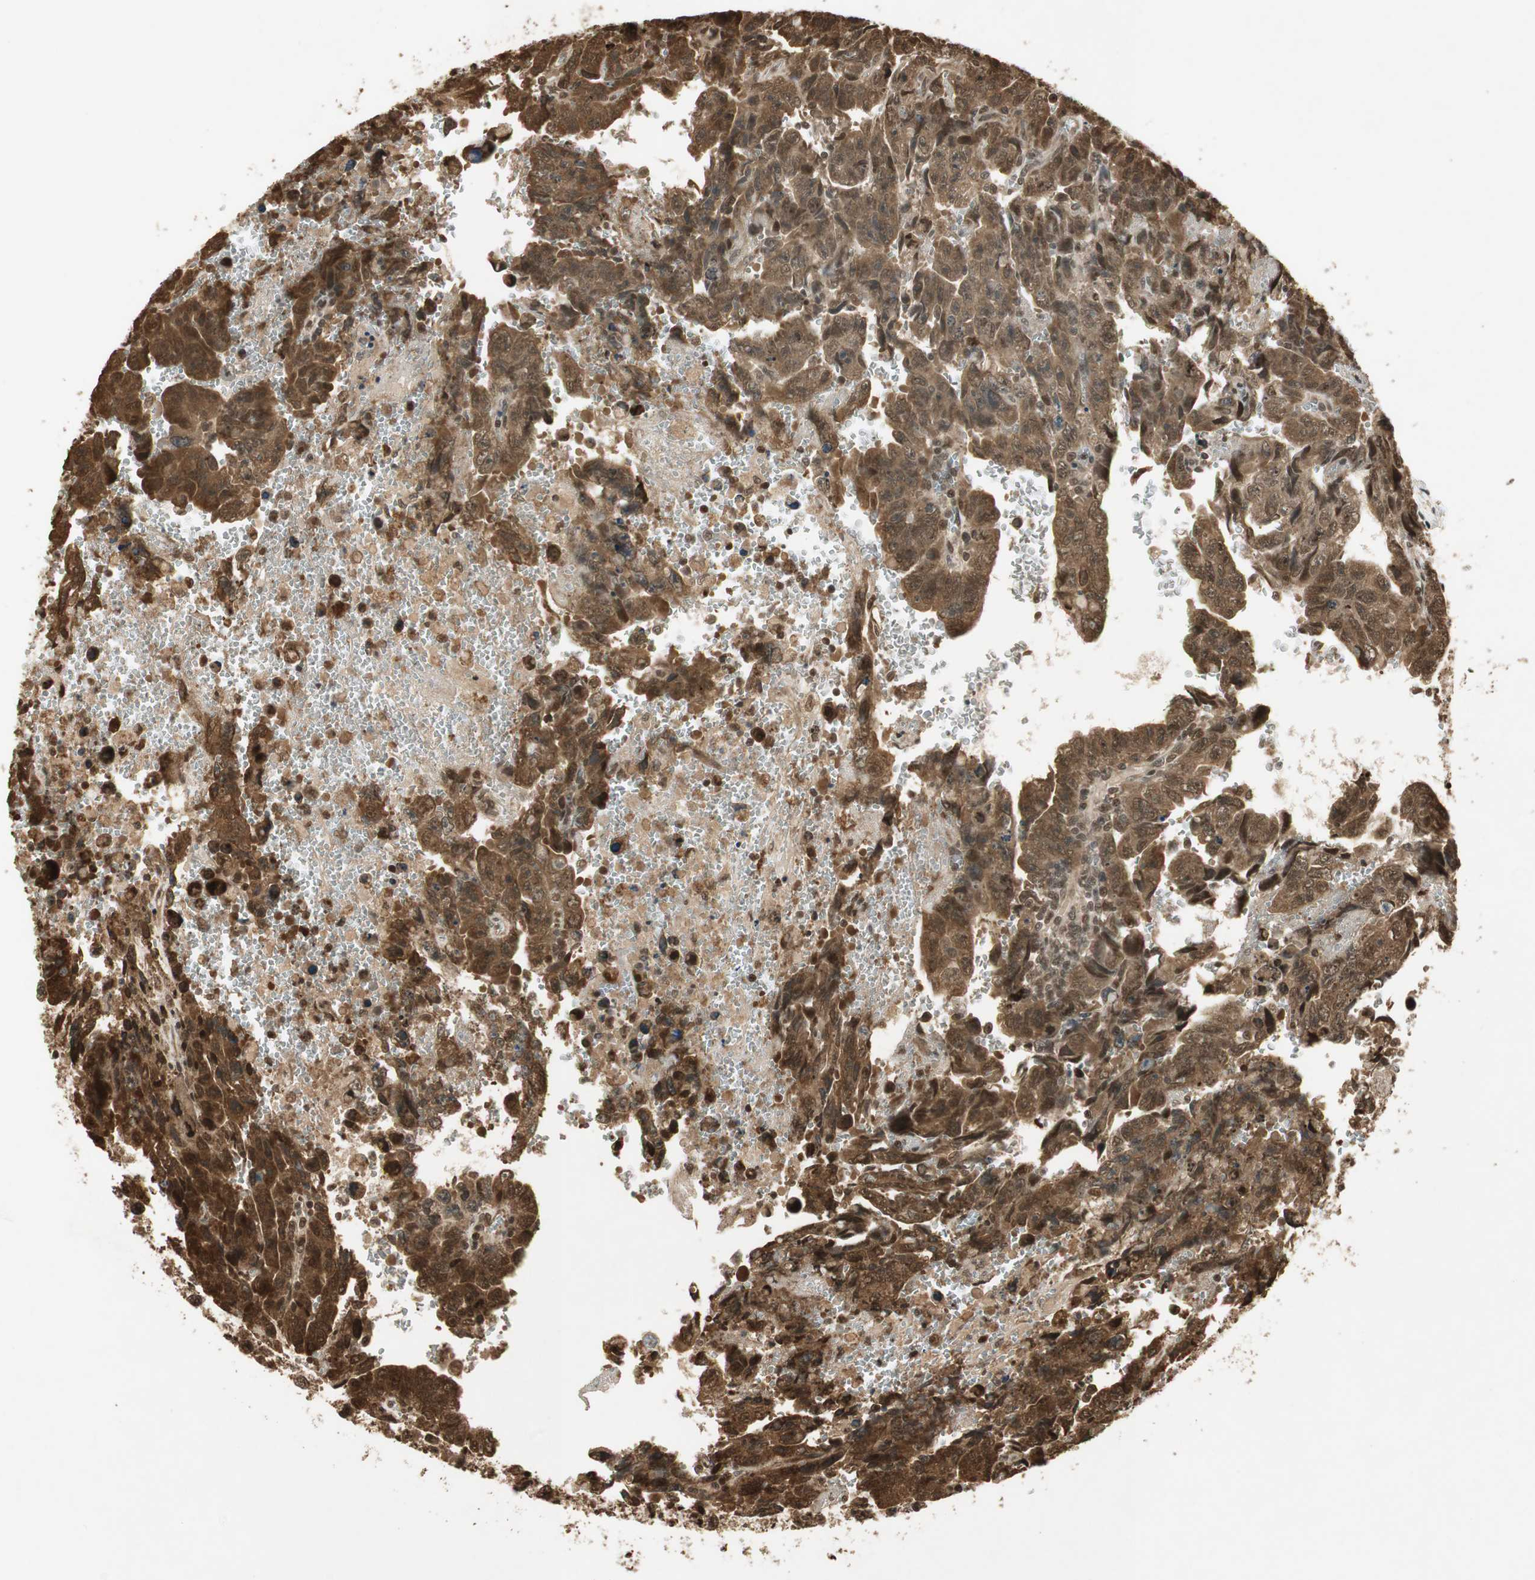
{"staining": {"intensity": "strong", "quantity": ">75%", "location": "cytoplasmic/membranous,nuclear"}, "tissue": "testis cancer", "cell_type": "Tumor cells", "image_type": "cancer", "snomed": [{"axis": "morphology", "description": "Carcinoma, Embryonal, NOS"}, {"axis": "topography", "description": "Testis"}], "caption": "Tumor cells reveal high levels of strong cytoplasmic/membranous and nuclear positivity in about >75% of cells in testis embryonal carcinoma.", "gene": "RPA3", "patient": {"sex": "male", "age": 28}}